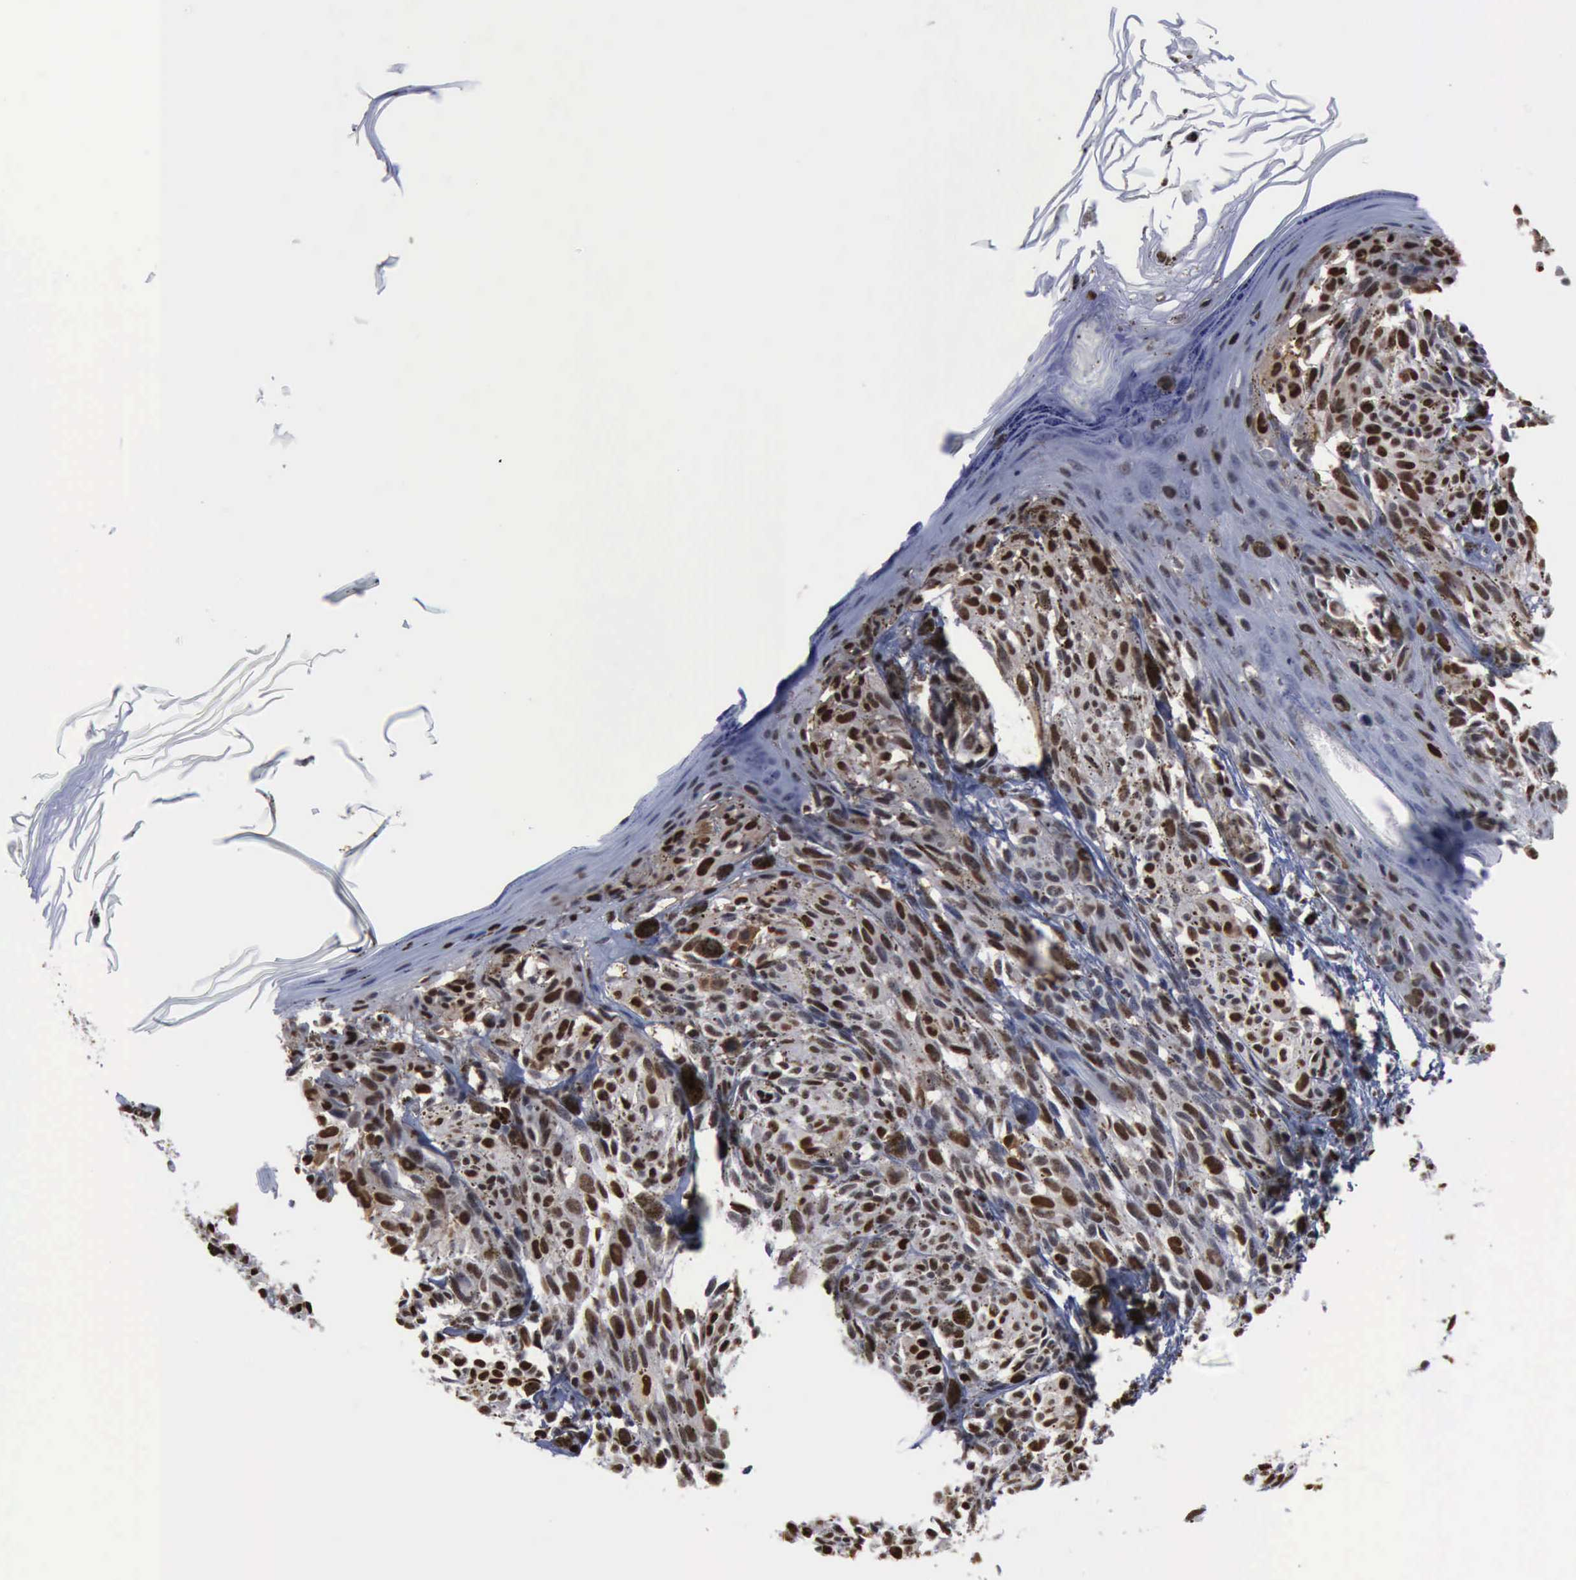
{"staining": {"intensity": "moderate", "quantity": ">75%", "location": "nuclear"}, "tissue": "melanoma", "cell_type": "Tumor cells", "image_type": "cancer", "snomed": [{"axis": "morphology", "description": "Malignant melanoma, NOS"}, {"axis": "topography", "description": "Skin"}], "caption": "Malignant melanoma was stained to show a protein in brown. There is medium levels of moderate nuclear staining in about >75% of tumor cells.", "gene": "PCNA", "patient": {"sex": "male", "age": 67}}